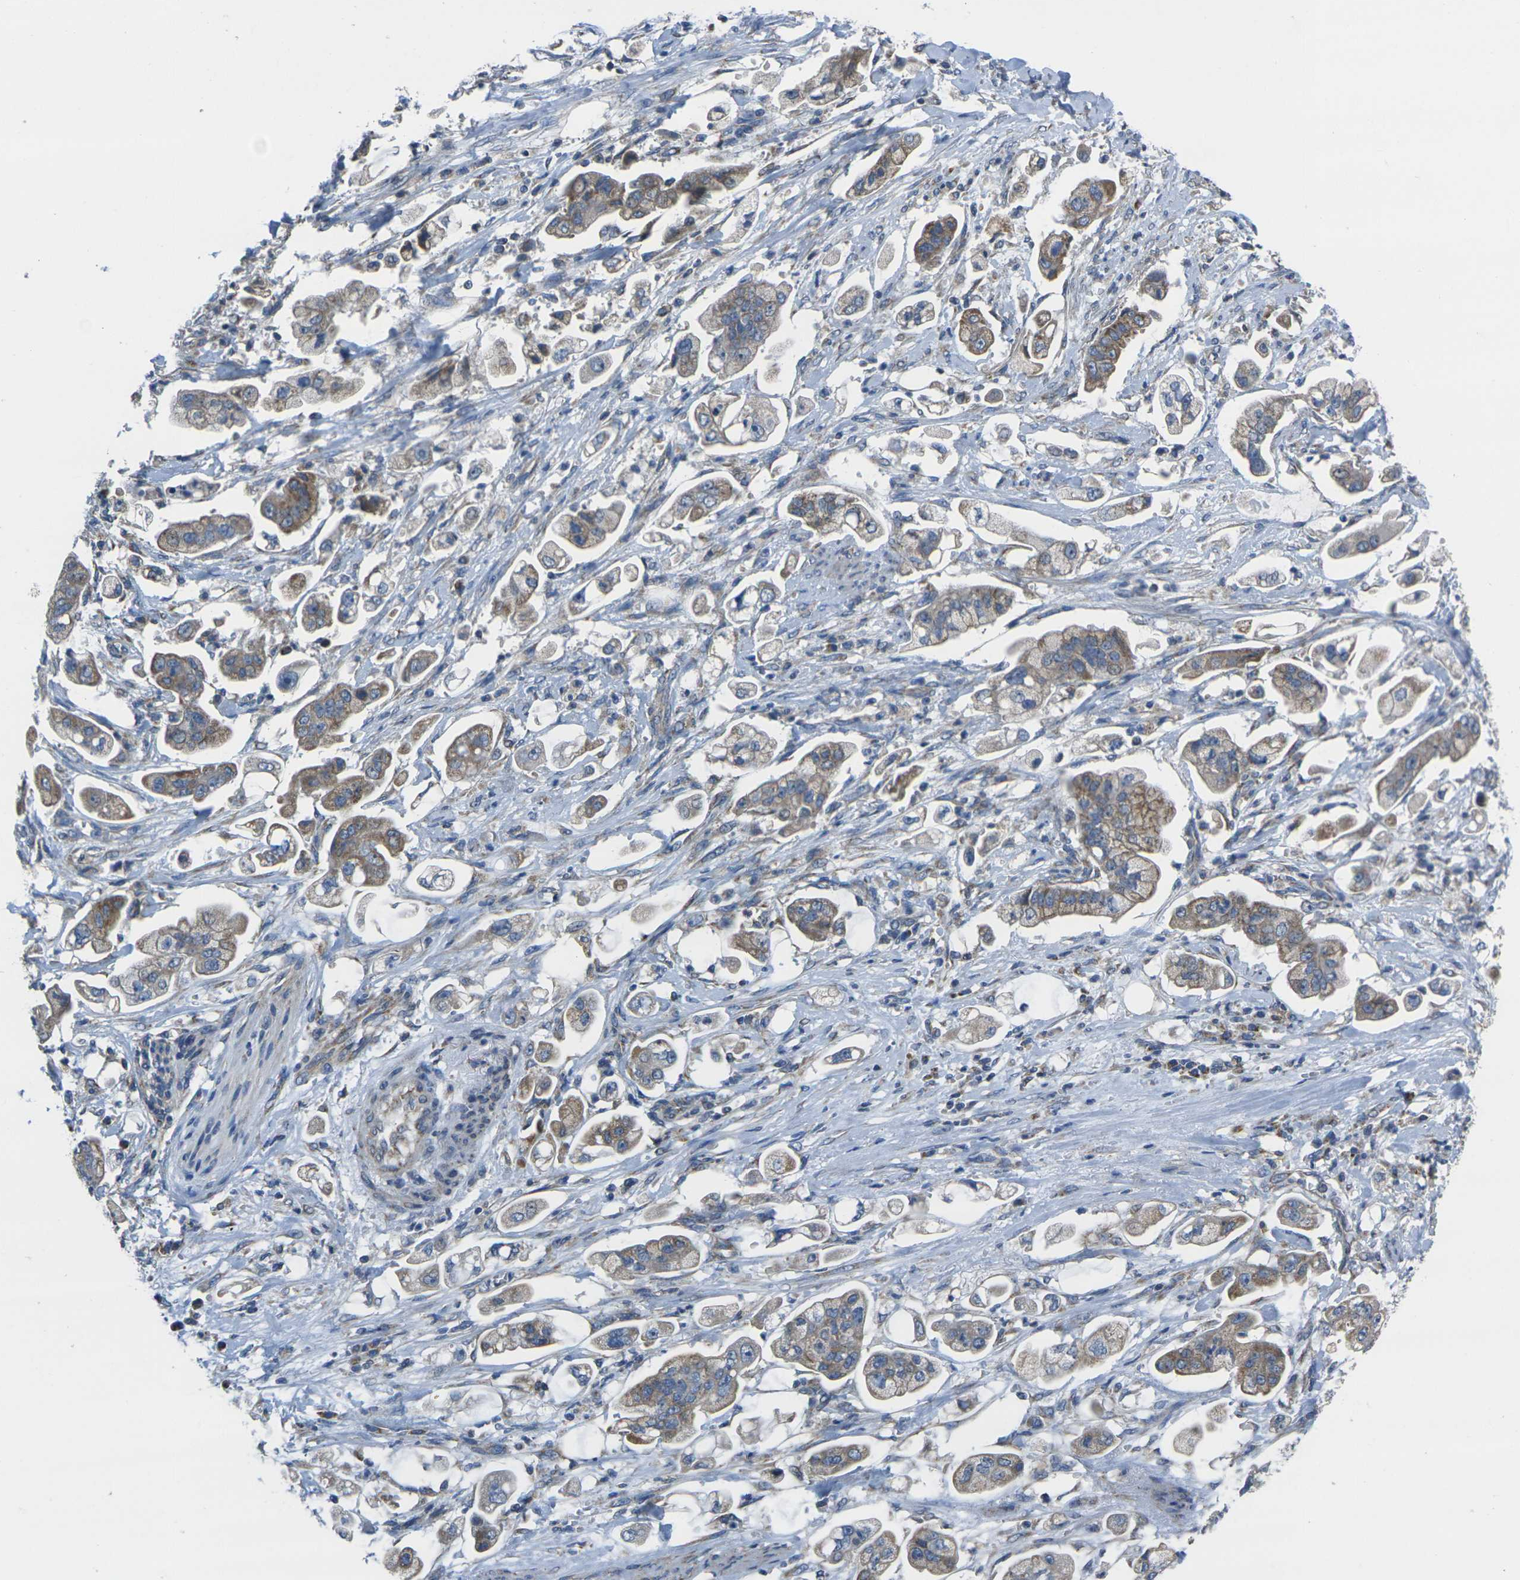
{"staining": {"intensity": "moderate", "quantity": ">75%", "location": "cytoplasmic/membranous"}, "tissue": "stomach cancer", "cell_type": "Tumor cells", "image_type": "cancer", "snomed": [{"axis": "morphology", "description": "Adenocarcinoma, NOS"}, {"axis": "topography", "description": "Stomach"}], "caption": "Protein expression analysis of stomach cancer (adenocarcinoma) shows moderate cytoplasmic/membranous staining in about >75% of tumor cells. The protein of interest is shown in brown color, while the nuclei are stained blue.", "gene": "TMEM120B", "patient": {"sex": "male", "age": 62}}